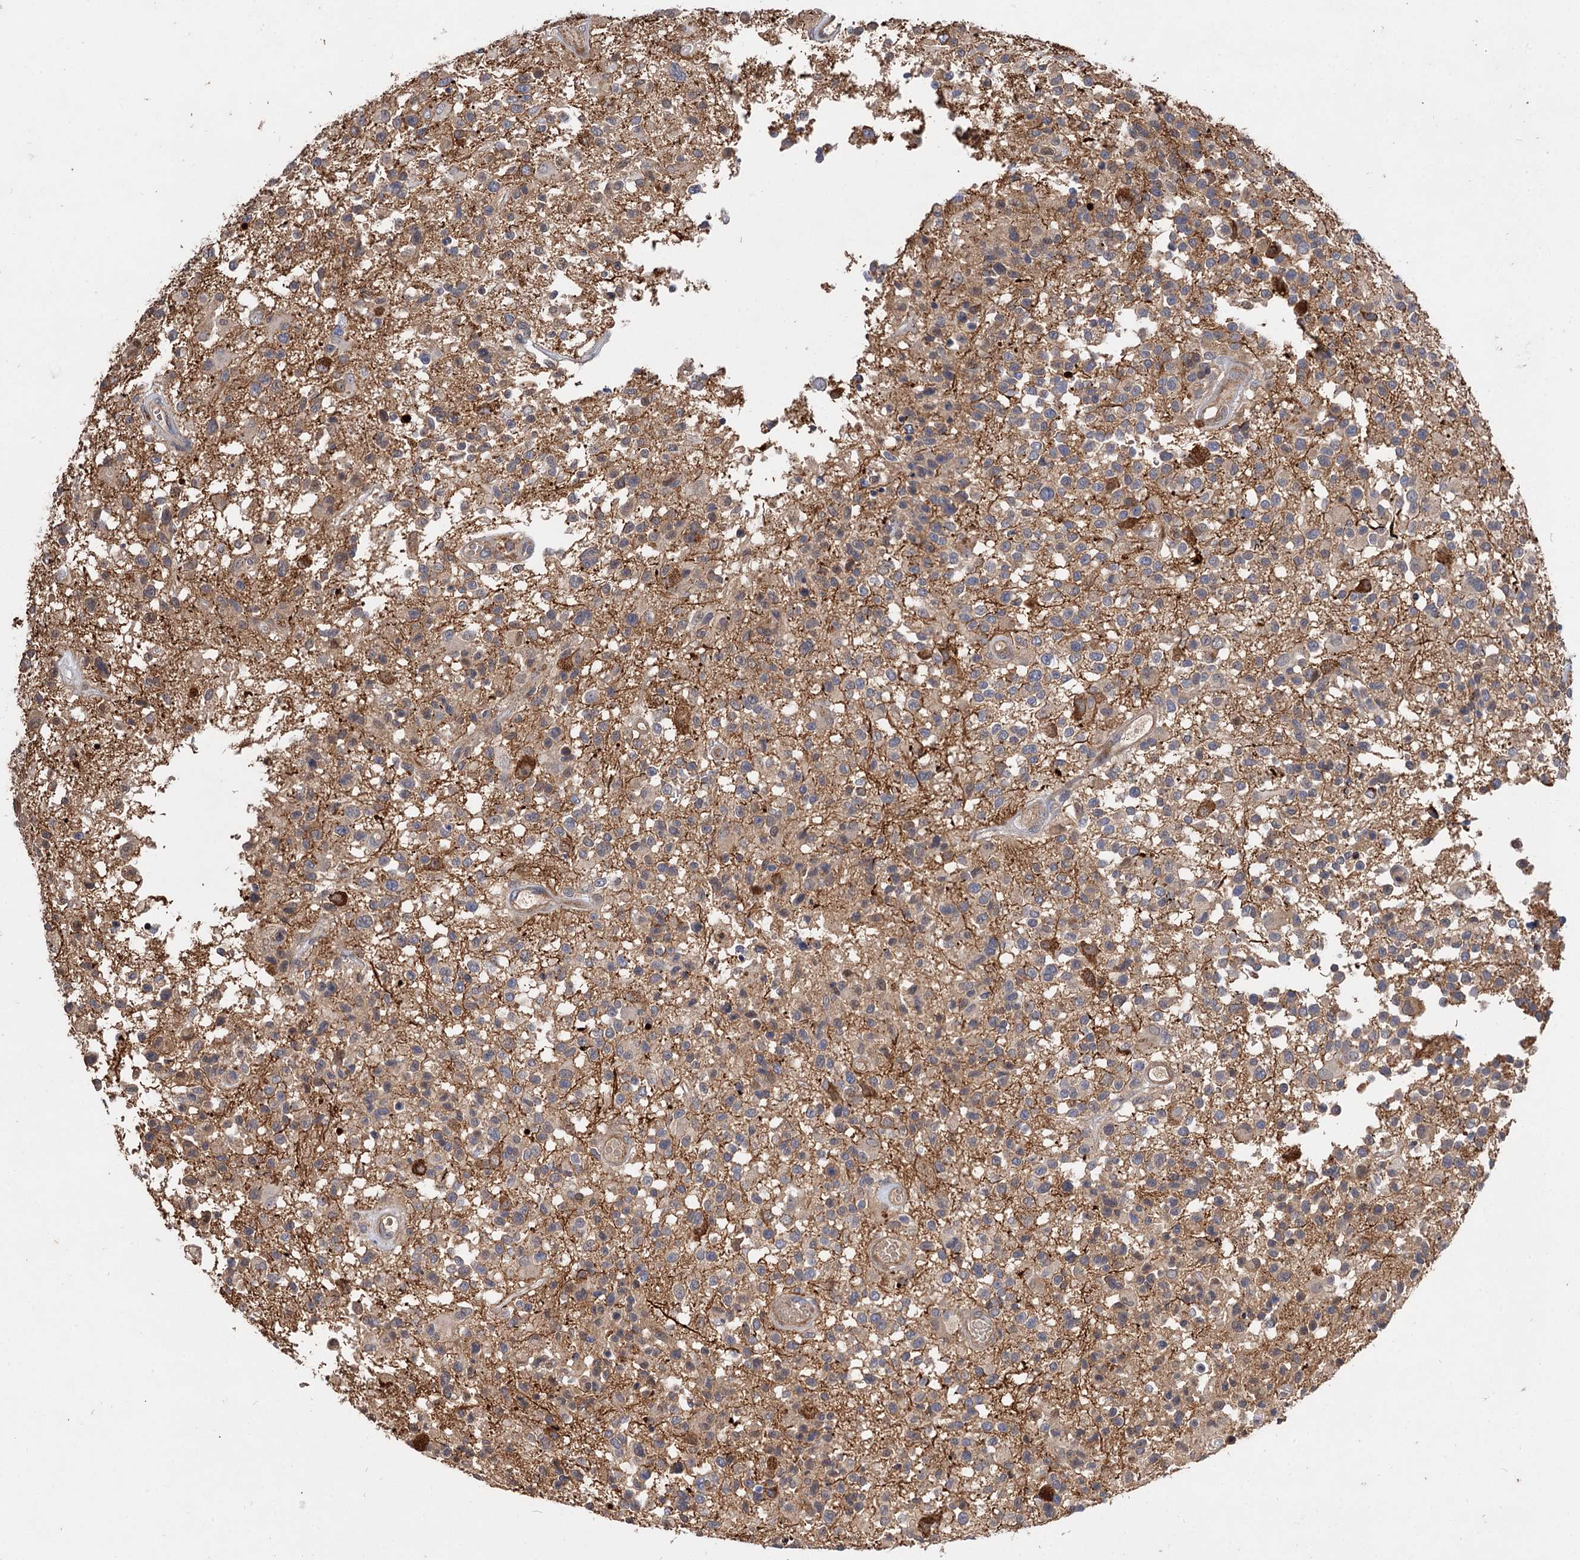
{"staining": {"intensity": "weak", "quantity": ">75%", "location": "cytoplasmic/membranous"}, "tissue": "glioma", "cell_type": "Tumor cells", "image_type": "cancer", "snomed": [{"axis": "morphology", "description": "Glioma, malignant, High grade"}, {"axis": "morphology", "description": "Glioblastoma, NOS"}, {"axis": "topography", "description": "Brain"}], "caption": "This is an image of IHC staining of glioblastoma, which shows weak positivity in the cytoplasmic/membranous of tumor cells.", "gene": "FBXW8", "patient": {"sex": "male", "age": 60}}